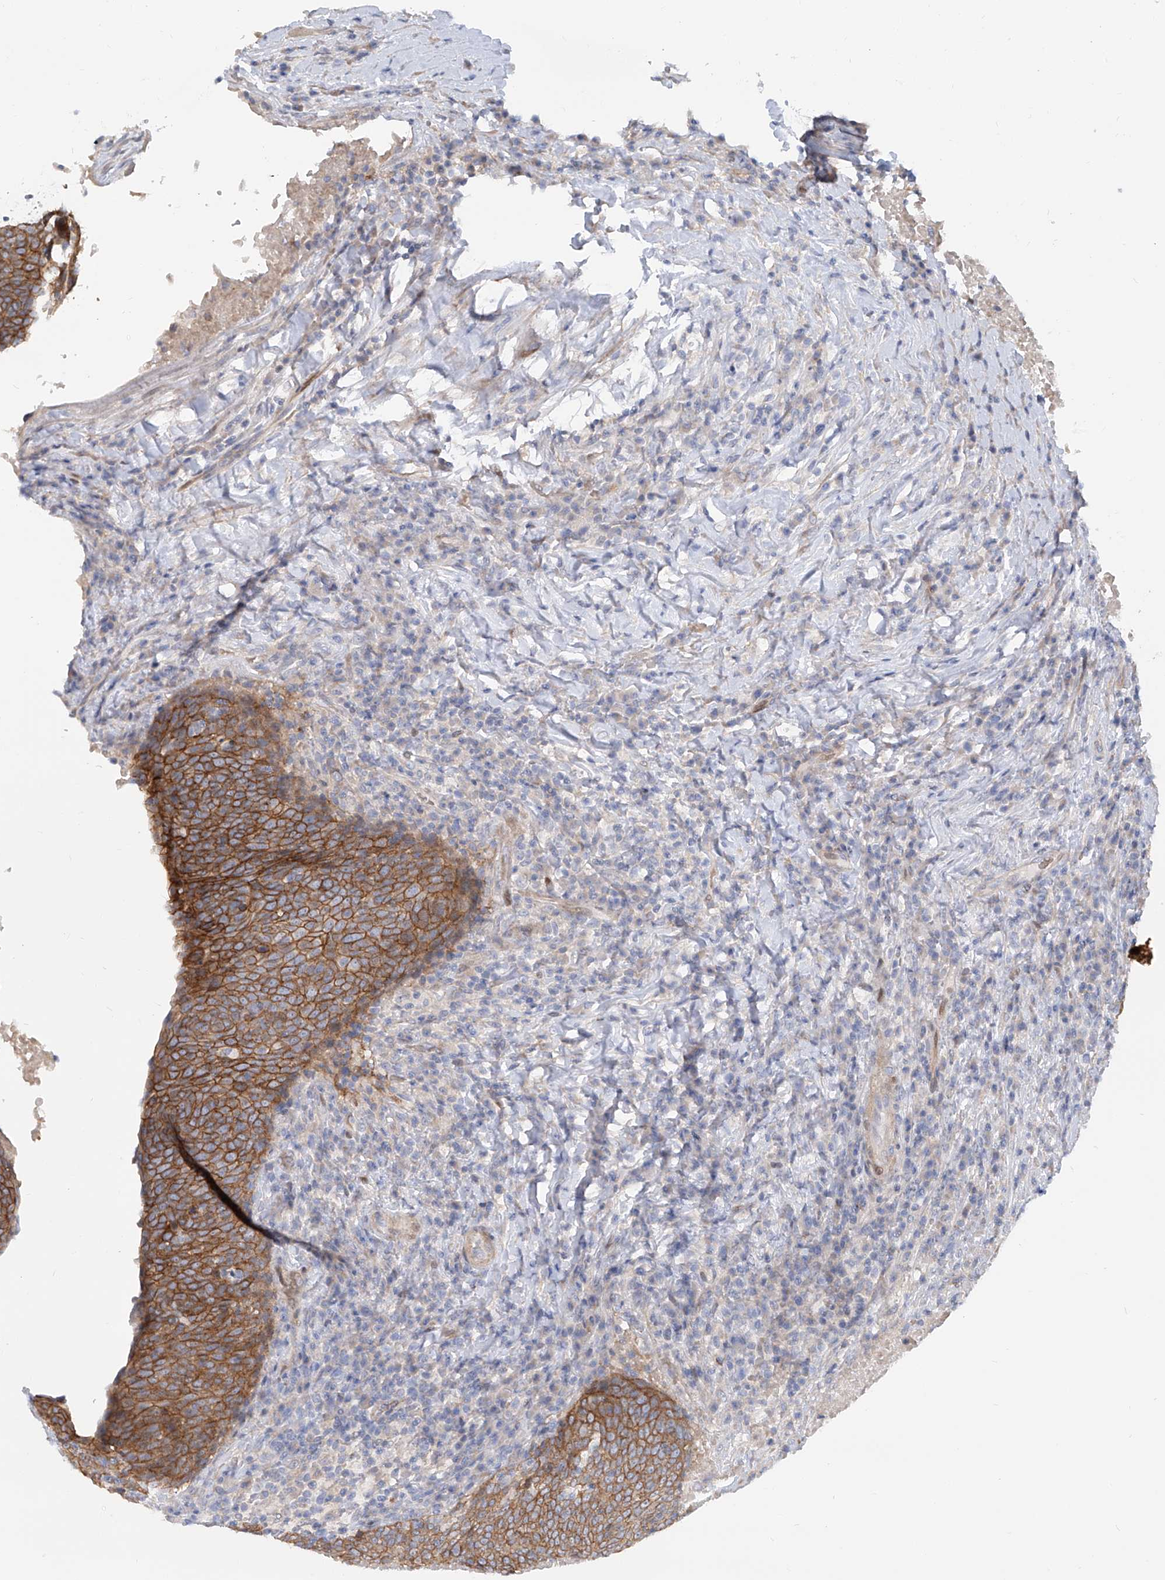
{"staining": {"intensity": "moderate", "quantity": ">75%", "location": "cytoplasmic/membranous"}, "tissue": "head and neck cancer", "cell_type": "Tumor cells", "image_type": "cancer", "snomed": [{"axis": "morphology", "description": "Squamous cell carcinoma, NOS"}, {"axis": "morphology", "description": "Squamous cell carcinoma, metastatic, NOS"}, {"axis": "topography", "description": "Lymph node"}, {"axis": "topography", "description": "Head-Neck"}], "caption": "About >75% of tumor cells in metastatic squamous cell carcinoma (head and neck) display moderate cytoplasmic/membranous protein expression as visualized by brown immunohistochemical staining.", "gene": "LRRC1", "patient": {"sex": "male", "age": 62}}